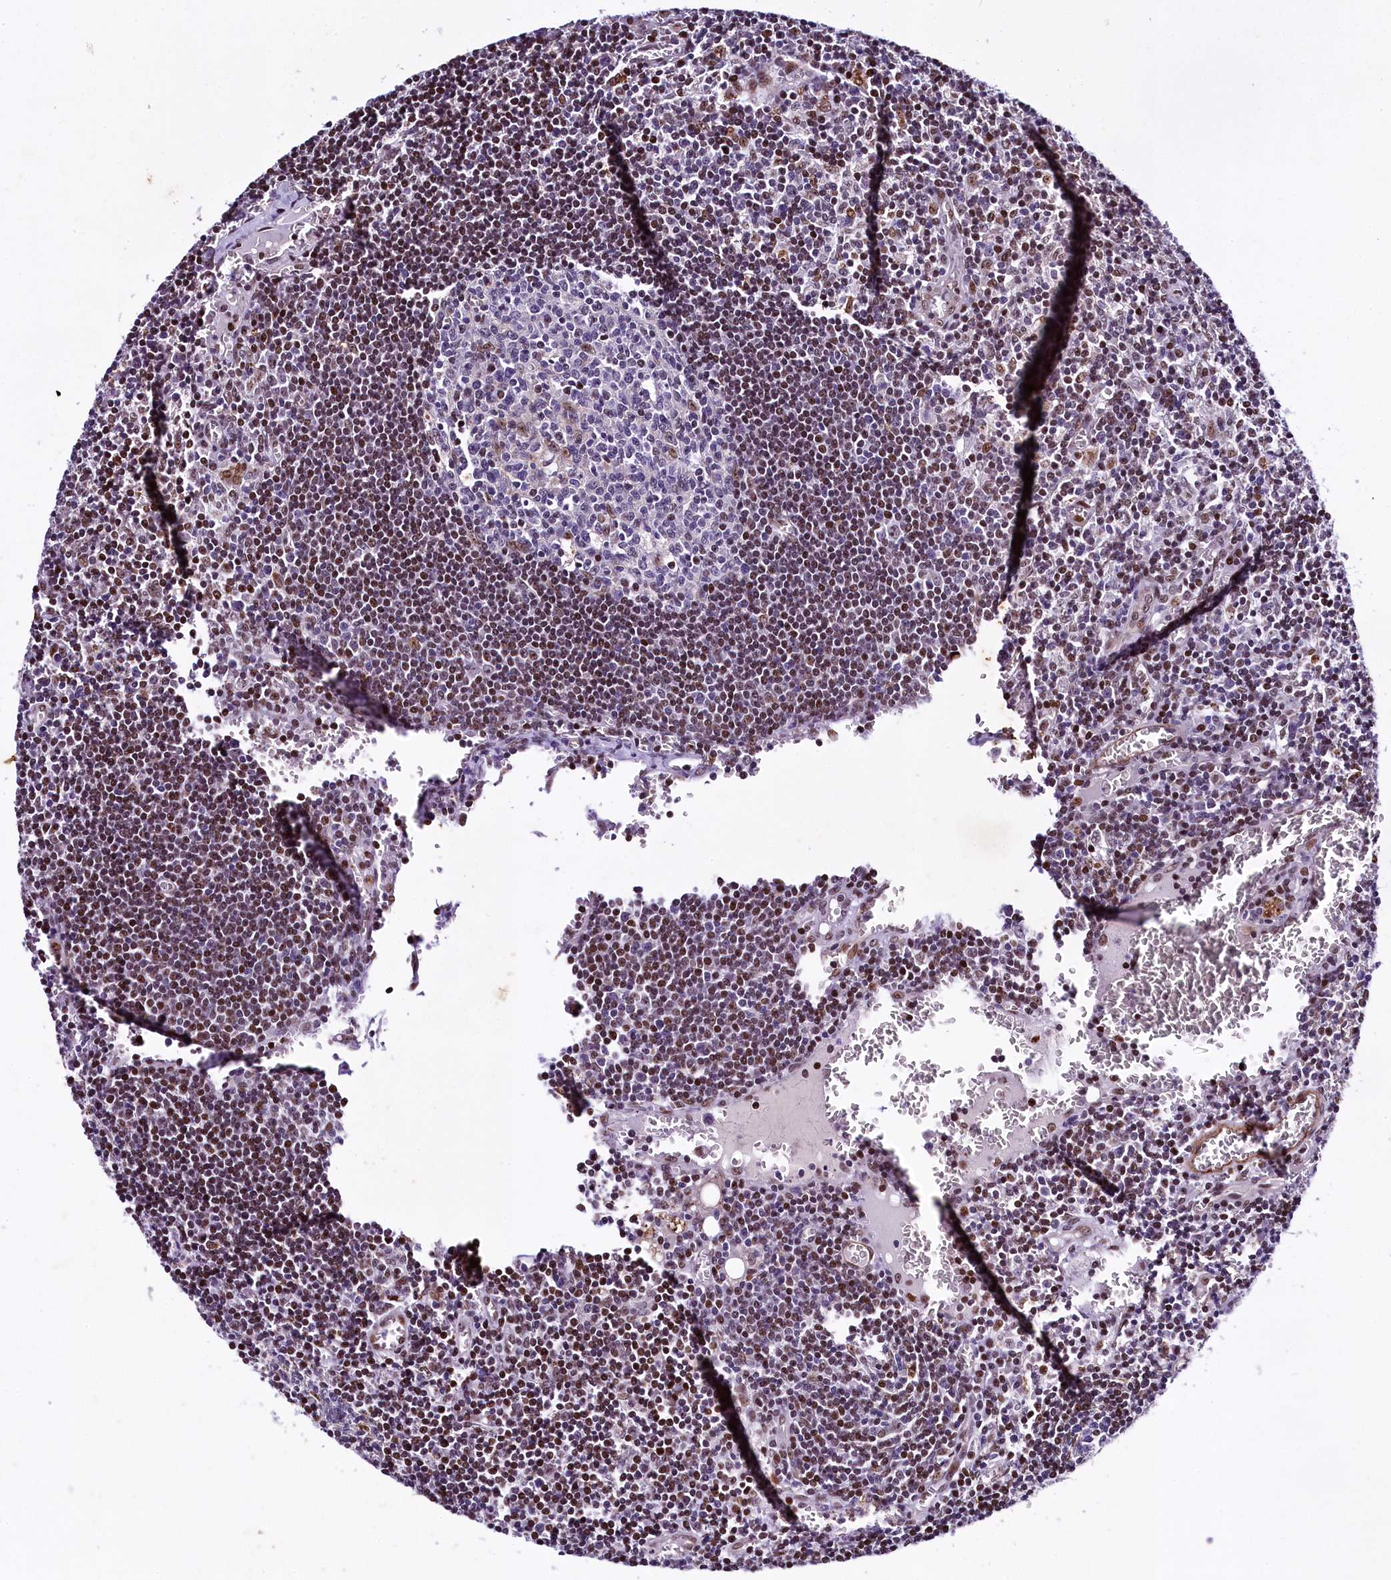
{"staining": {"intensity": "negative", "quantity": "none", "location": "none"}, "tissue": "lymph node", "cell_type": "Germinal center cells", "image_type": "normal", "snomed": [{"axis": "morphology", "description": "Normal tissue, NOS"}, {"axis": "topography", "description": "Lymph node"}], "caption": "An image of human lymph node is negative for staining in germinal center cells. (Stains: DAB (3,3'-diaminobenzidine) immunohistochemistry with hematoxylin counter stain, Microscopy: brightfield microscopy at high magnification).", "gene": "SAMD10", "patient": {"sex": "female", "age": 73}}